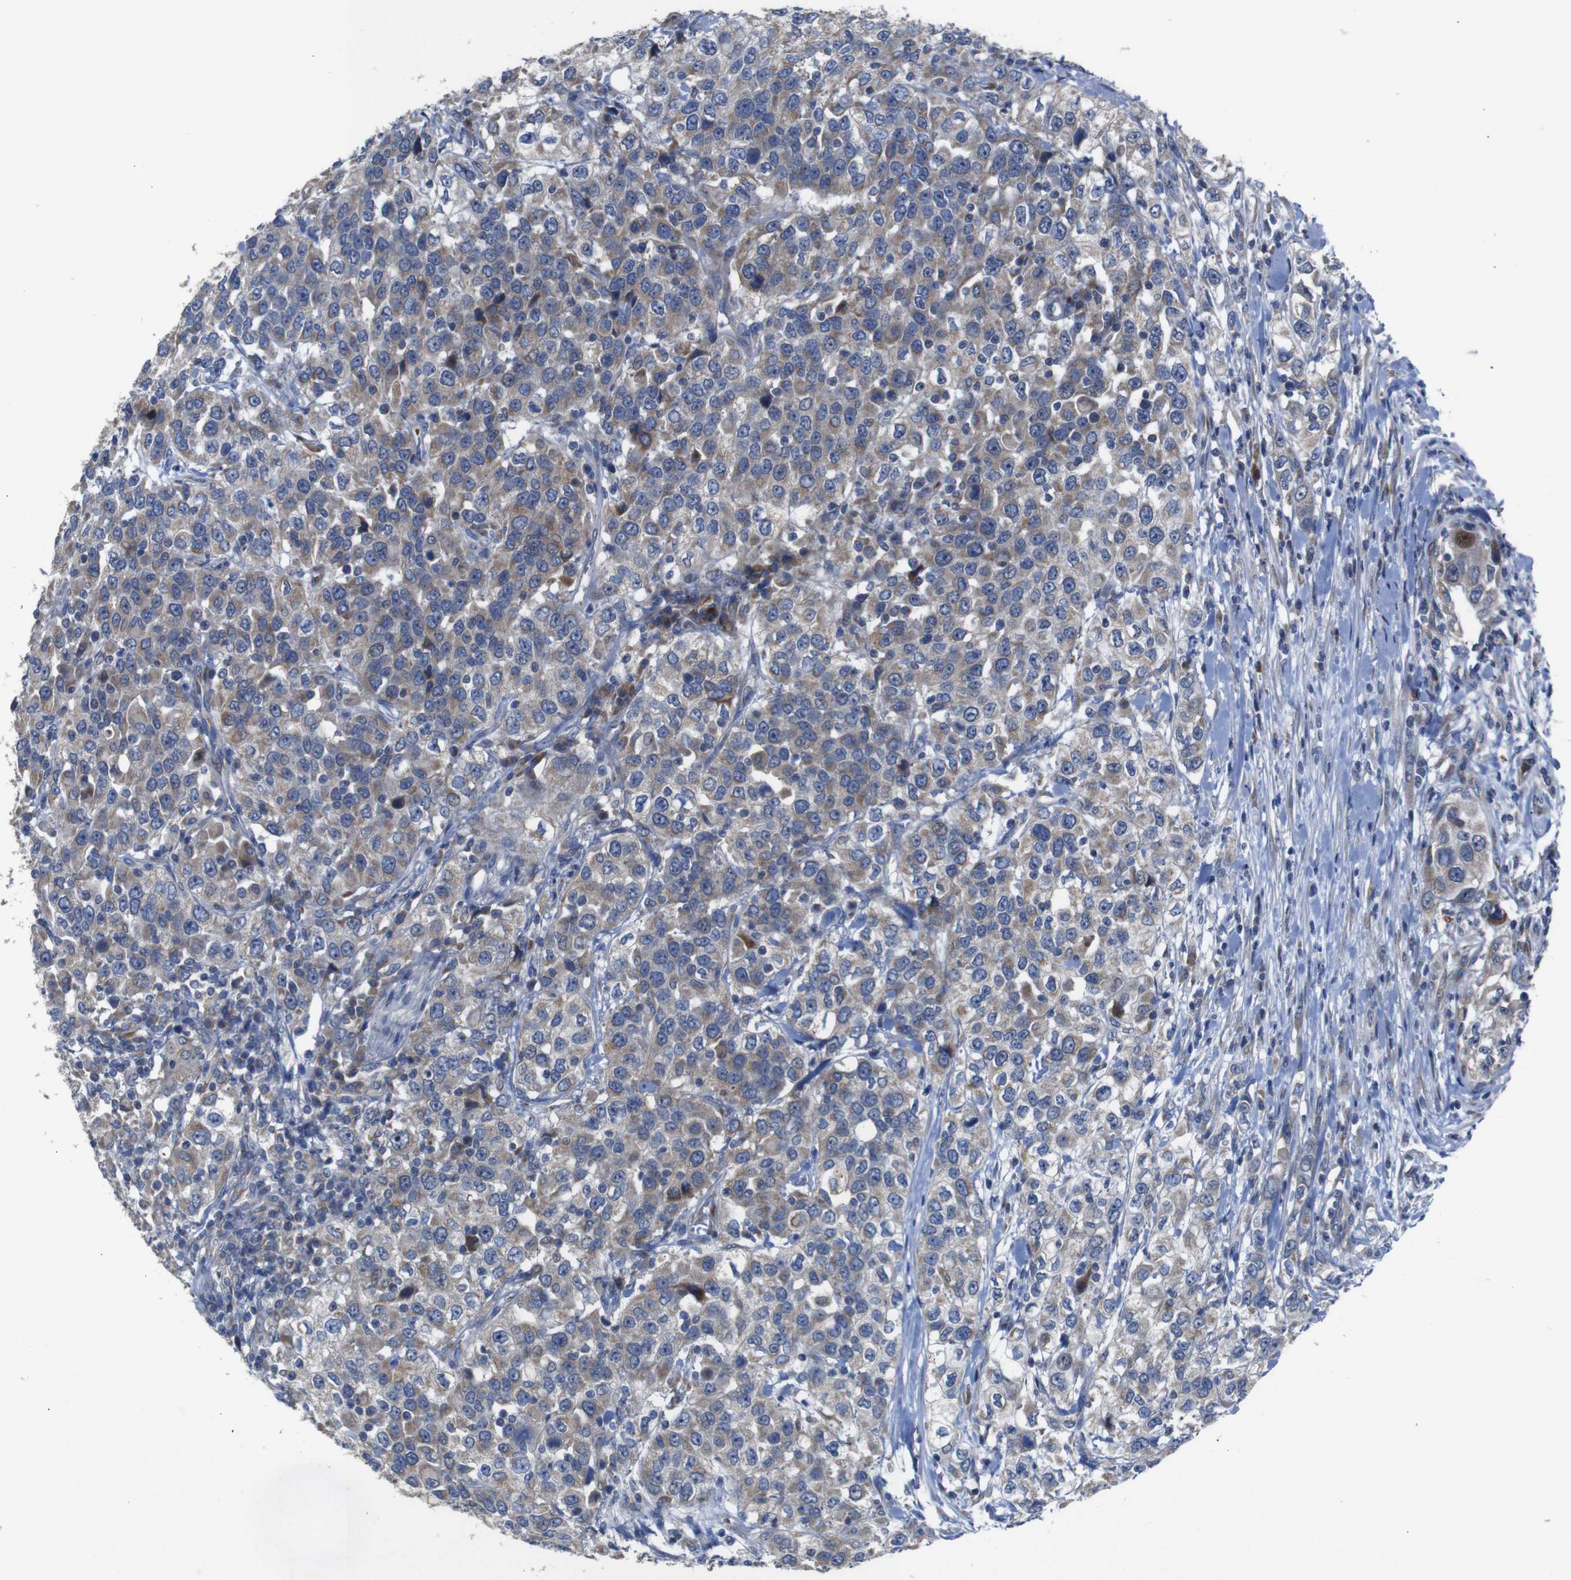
{"staining": {"intensity": "moderate", "quantity": "25%-75%", "location": "cytoplasmic/membranous"}, "tissue": "urothelial cancer", "cell_type": "Tumor cells", "image_type": "cancer", "snomed": [{"axis": "morphology", "description": "Urothelial carcinoma, High grade"}, {"axis": "topography", "description": "Urinary bladder"}], "caption": "A high-resolution photomicrograph shows IHC staining of urothelial cancer, which shows moderate cytoplasmic/membranous expression in approximately 25%-75% of tumor cells.", "gene": "CHST10", "patient": {"sex": "female", "age": 80}}